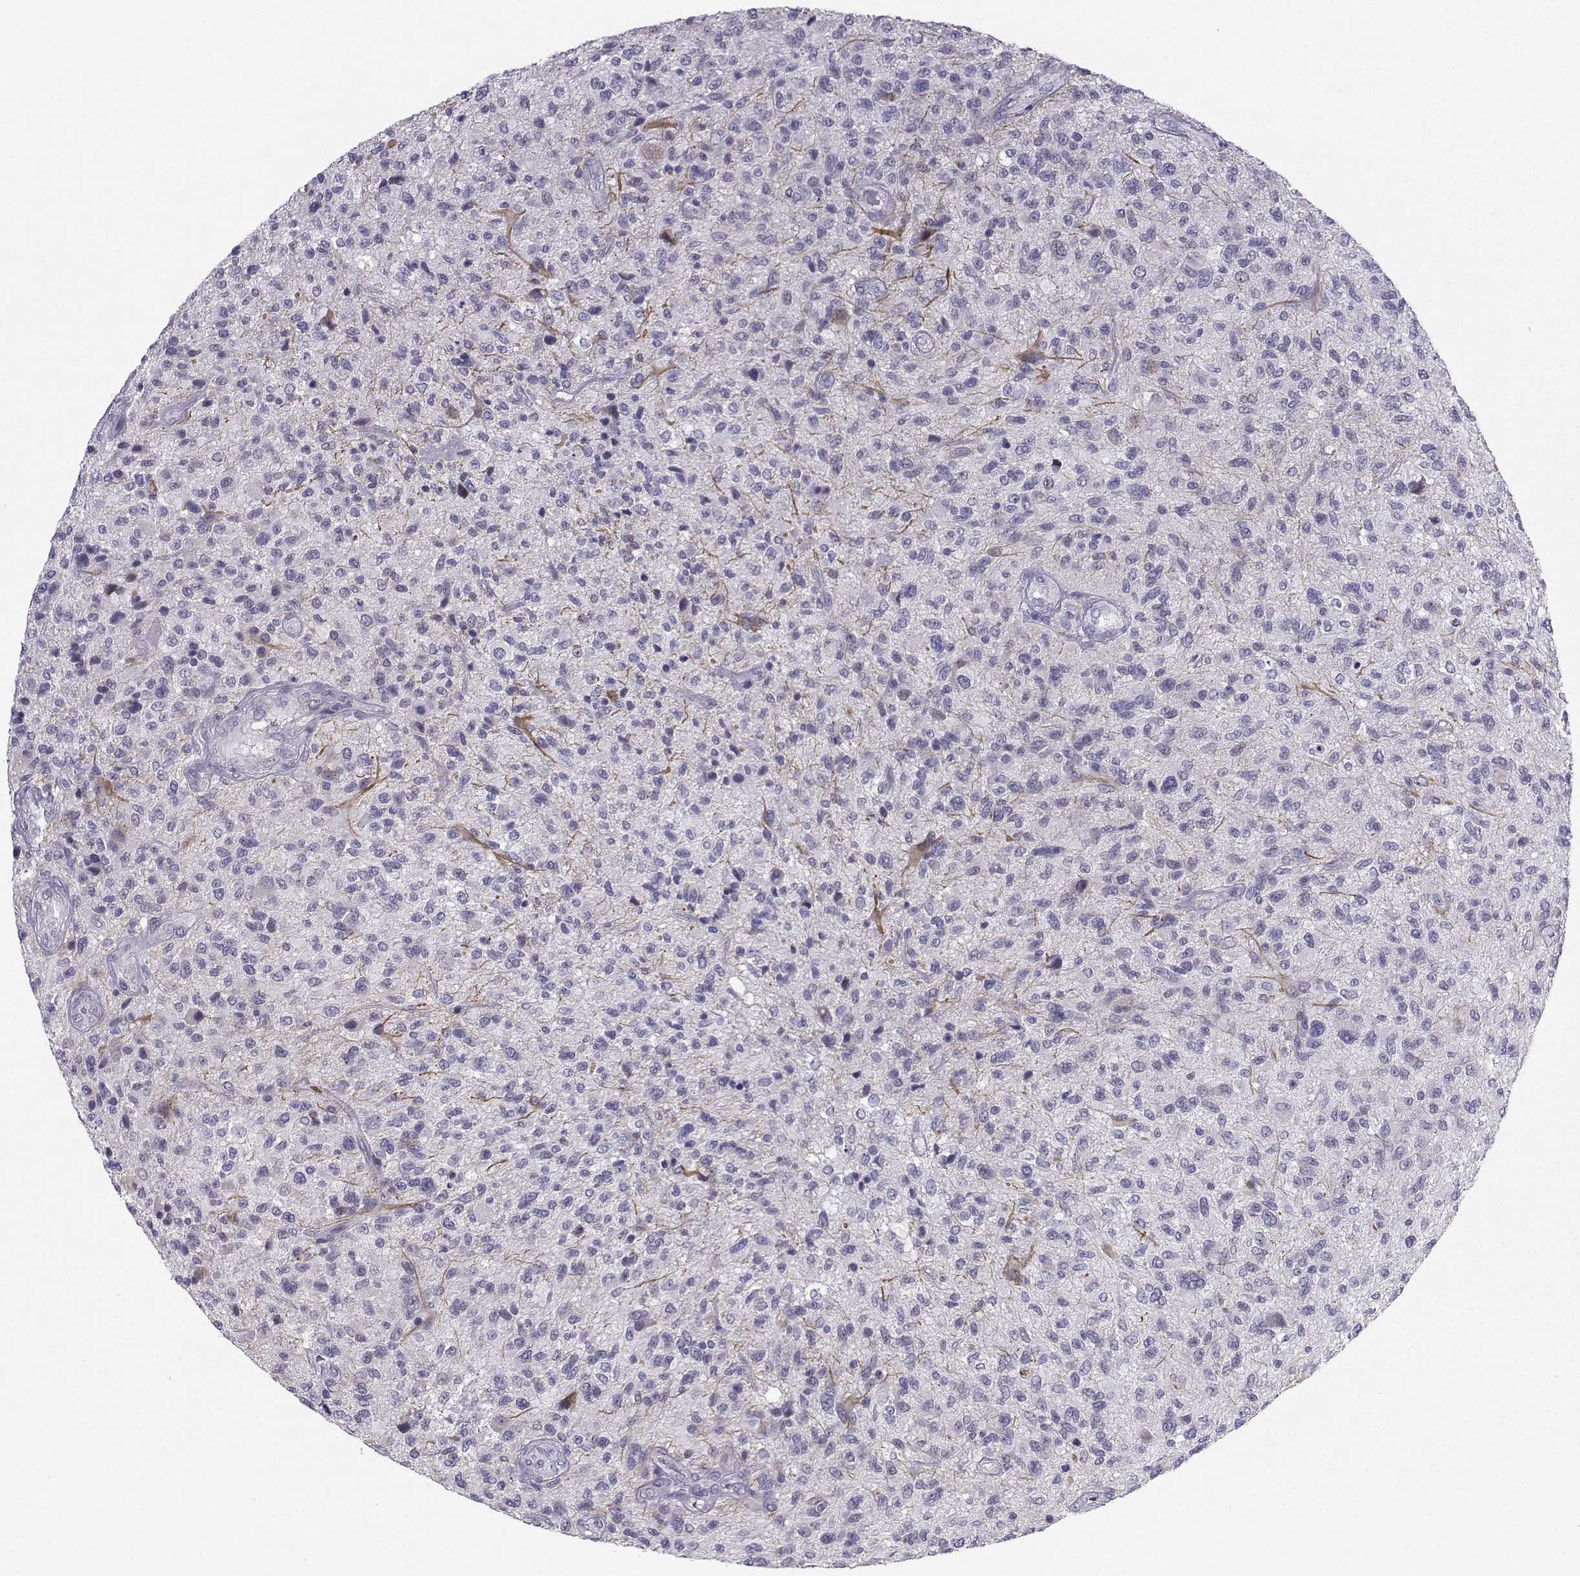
{"staining": {"intensity": "negative", "quantity": "none", "location": "none"}, "tissue": "glioma", "cell_type": "Tumor cells", "image_type": "cancer", "snomed": [{"axis": "morphology", "description": "Glioma, malignant, High grade"}, {"axis": "topography", "description": "Brain"}], "caption": "The IHC micrograph has no significant positivity in tumor cells of glioma tissue.", "gene": "CALY", "patient": {"sex": "male", "age": 47}}